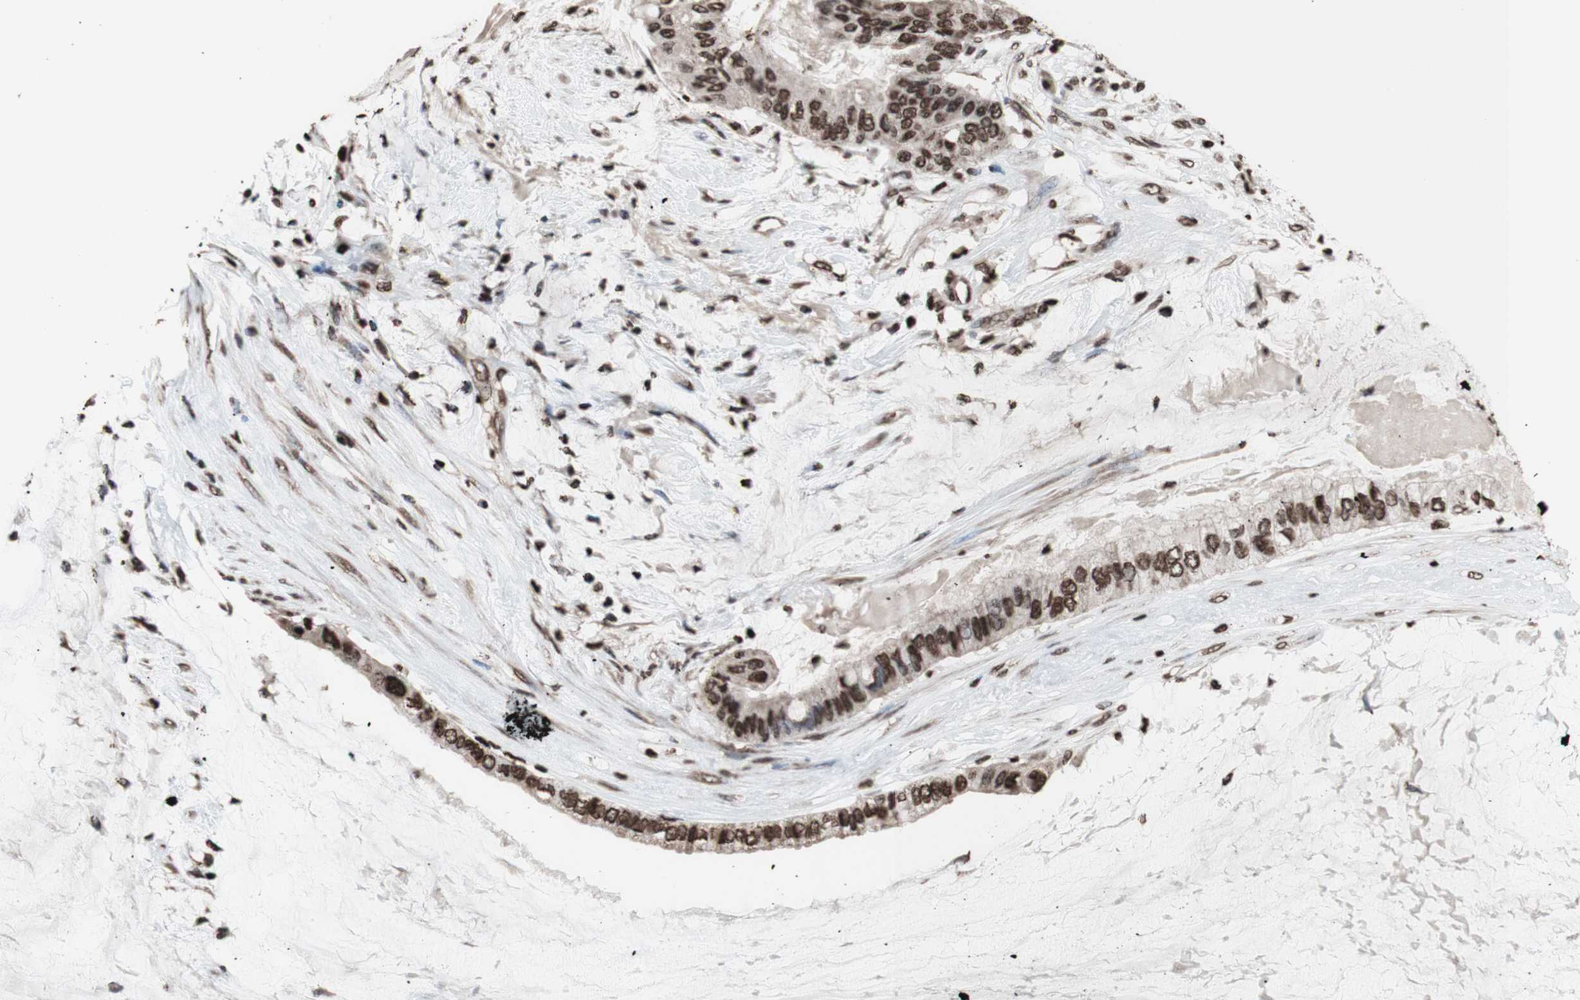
{"staining": {"intensity": "moderate", "quantity": ">75%", "location": "nuclear"}, "tissue": "ovarian cancer", "cell_type": "Tumor cells", "image_type": "cancer", "snomed": [{"axis": "morphology", "description": "Cystadenocarcinoma, mucinous, NOS"}, {"axis": "topography", "description": "Ovary"}], "caption": "Tumor cells reveal moderate nuclear staining in about >75% of cells in ovarian cancer (mucinous cystadenocarcinoma). (Stains: DAB (3,3'-diaminobenzidine) in brown, nuclei in blue, Microscopy: brightfield microscopy at high magnification).", "gene": "SNAI2", "patient": {"sex": "female", "age": 80}}